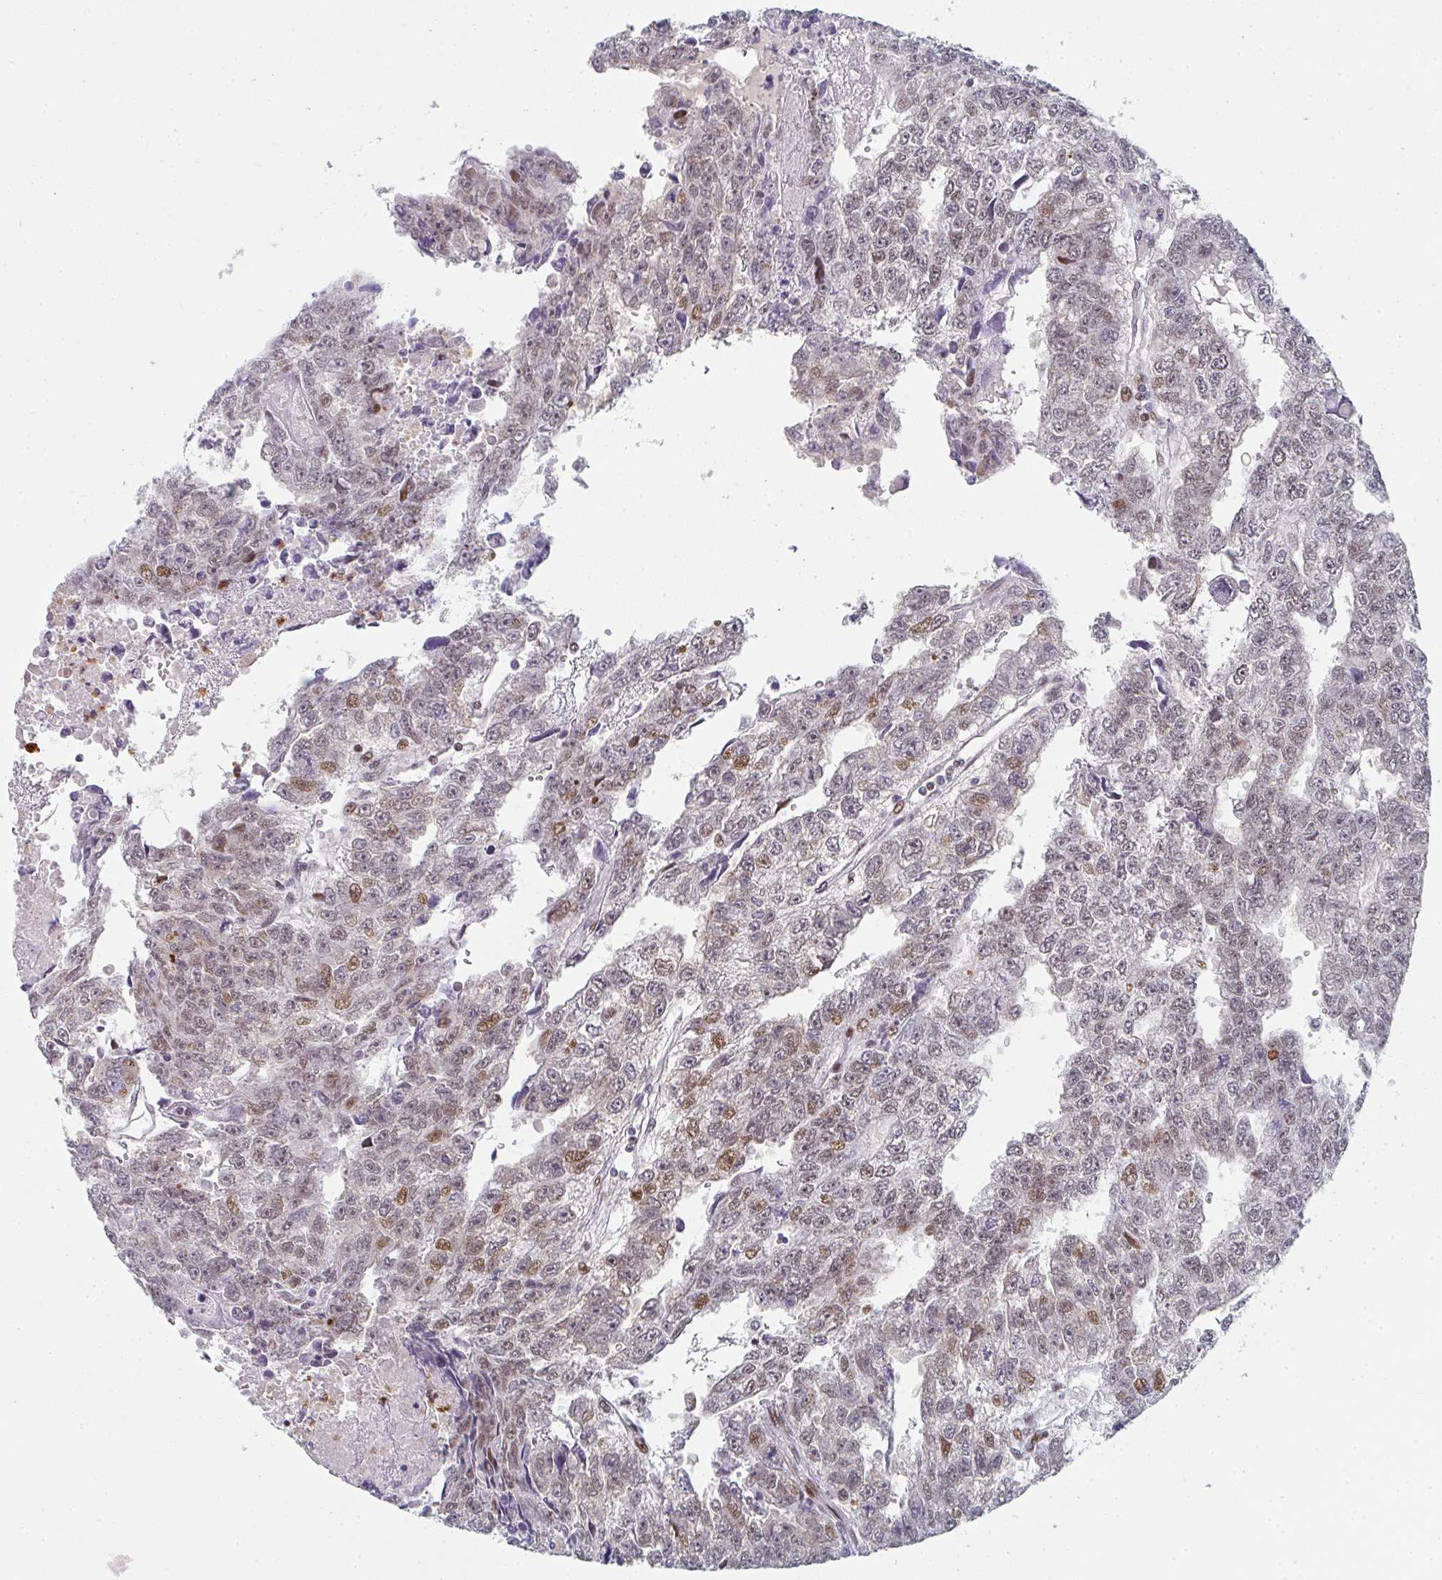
{"staining": {"intensity": "moderate", "quantity": "<25%", "location": "nuclear"}, "tissue": "testis cancer", "cell_type": "Tumor cells", "image_type": "cancer", "snomed": [{"axis": "morphology", "description": "Carcinoma, Embryonal, NOS"}, {"axis": "topography", "description": "Testis"}], "caption": "Moderate nuclear staining is seen in about <25% of tumor cells in testis cancer (embryonal carcinoma). The protein is shown in brown color, while the nuclei are stained blue.", "gene": "LIN54", "patient": {"sex": "male", "age": 20}}